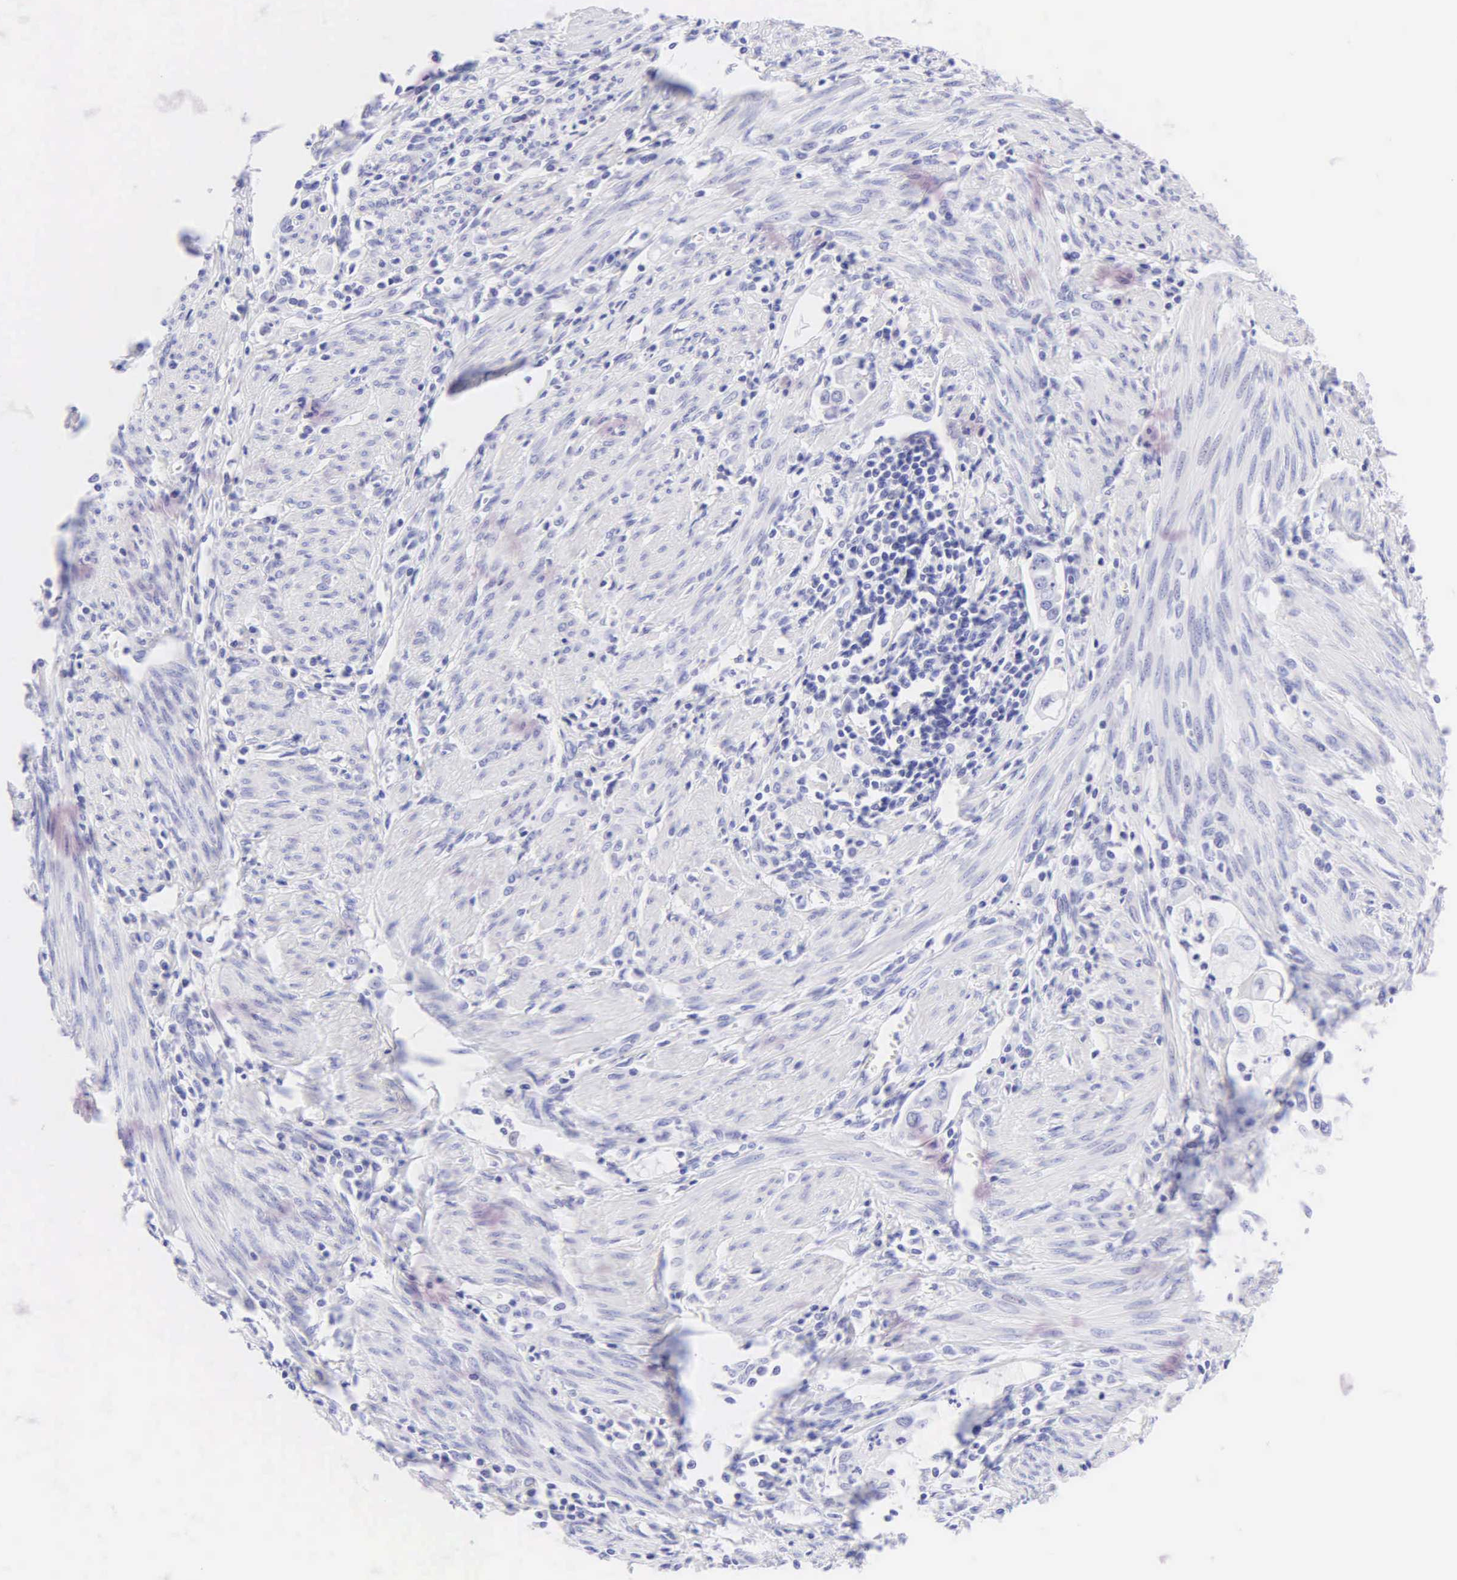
{"staining": {"intensity": "negative", "quantity": "none", "location": "none"}, "tissue": "endometrial cancer", "cell_type": "Tumor cells", "image_type": "cancer", "snomed": [{"axis": "morphology", "description": "Adenocarcinoma, NOS"}, {"axis": "topography", "description": "Endometrium"}], "caption": "Immunohistochemistry (IHC) image of human endometrial adenocarcinoma stained for a protein (brown), which reveals no staining in tumor cells. (Stains: DAB (3,3'-diaminobenzidine) immunohistochemistry (IHC) with hematoxylin counter stain, Microscopy: brightfield microscopy at high magnification).", "gene": "KRT20", "patient": {"sex": "female", "age": 75}}